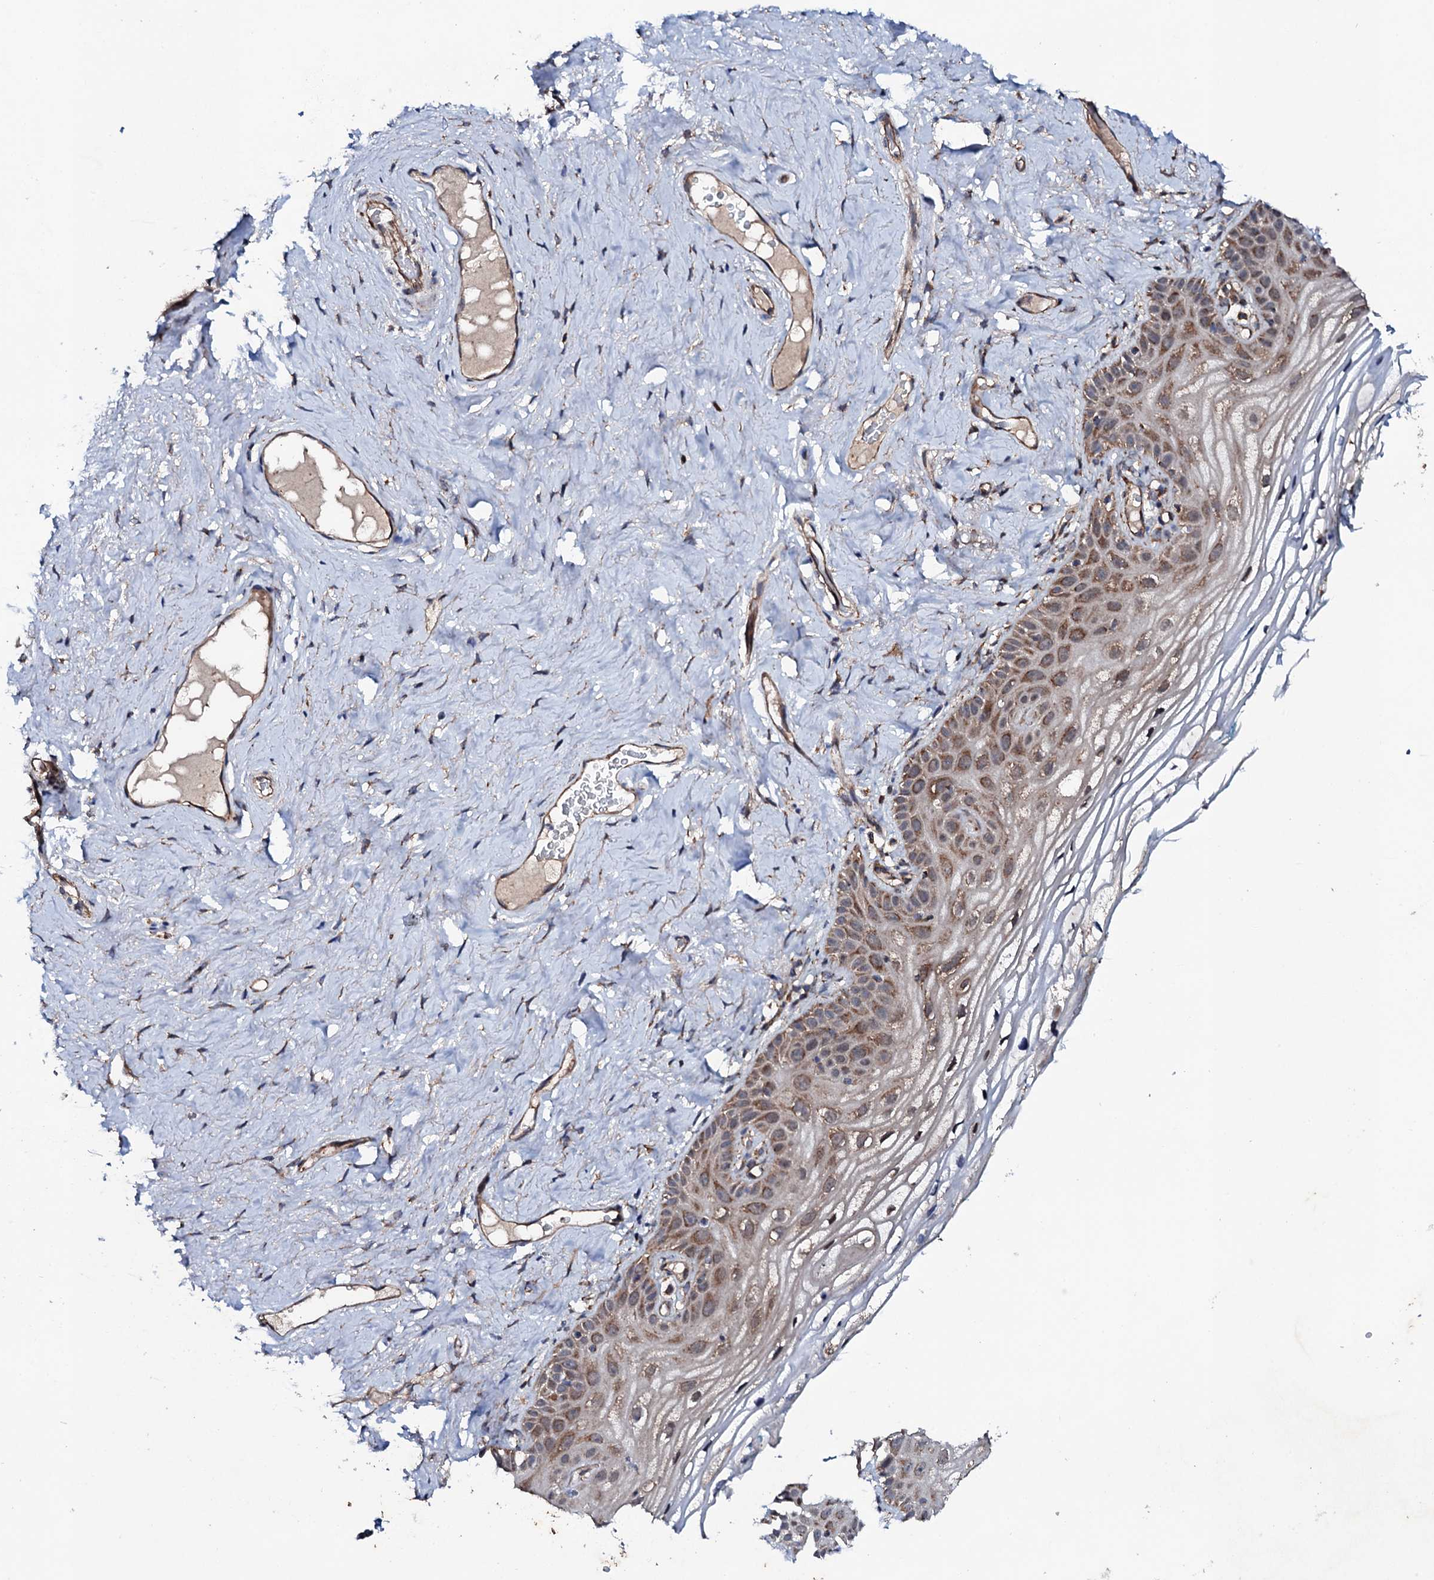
{"staining": {"intensity": "moderate", "quantity": ">75%", "location": "cytoplasmic/membranous"}, "tissue": "vagina", "cell_type": "Squamous epithelial cells", "image_type": "normal", "snomed": [{"axis": "morphology", "description": "Normal tissue, NOS"}, {"axis": "topography", "description": "Vagina"}], "caption": "High-magnification brightfield microscopy of benign vagina stained with DAB (brown) and counterstained with hematoxylin (blue). squamous epithelial cells exhibit moderate cytoplasmic/membranous positivity is appreciated in approximately>75% of cells. The protein is shown in brown color, while the nuclei are stained blue.", "gene": "MTIF3", "patient": {"sex": "female", "age": 68}}